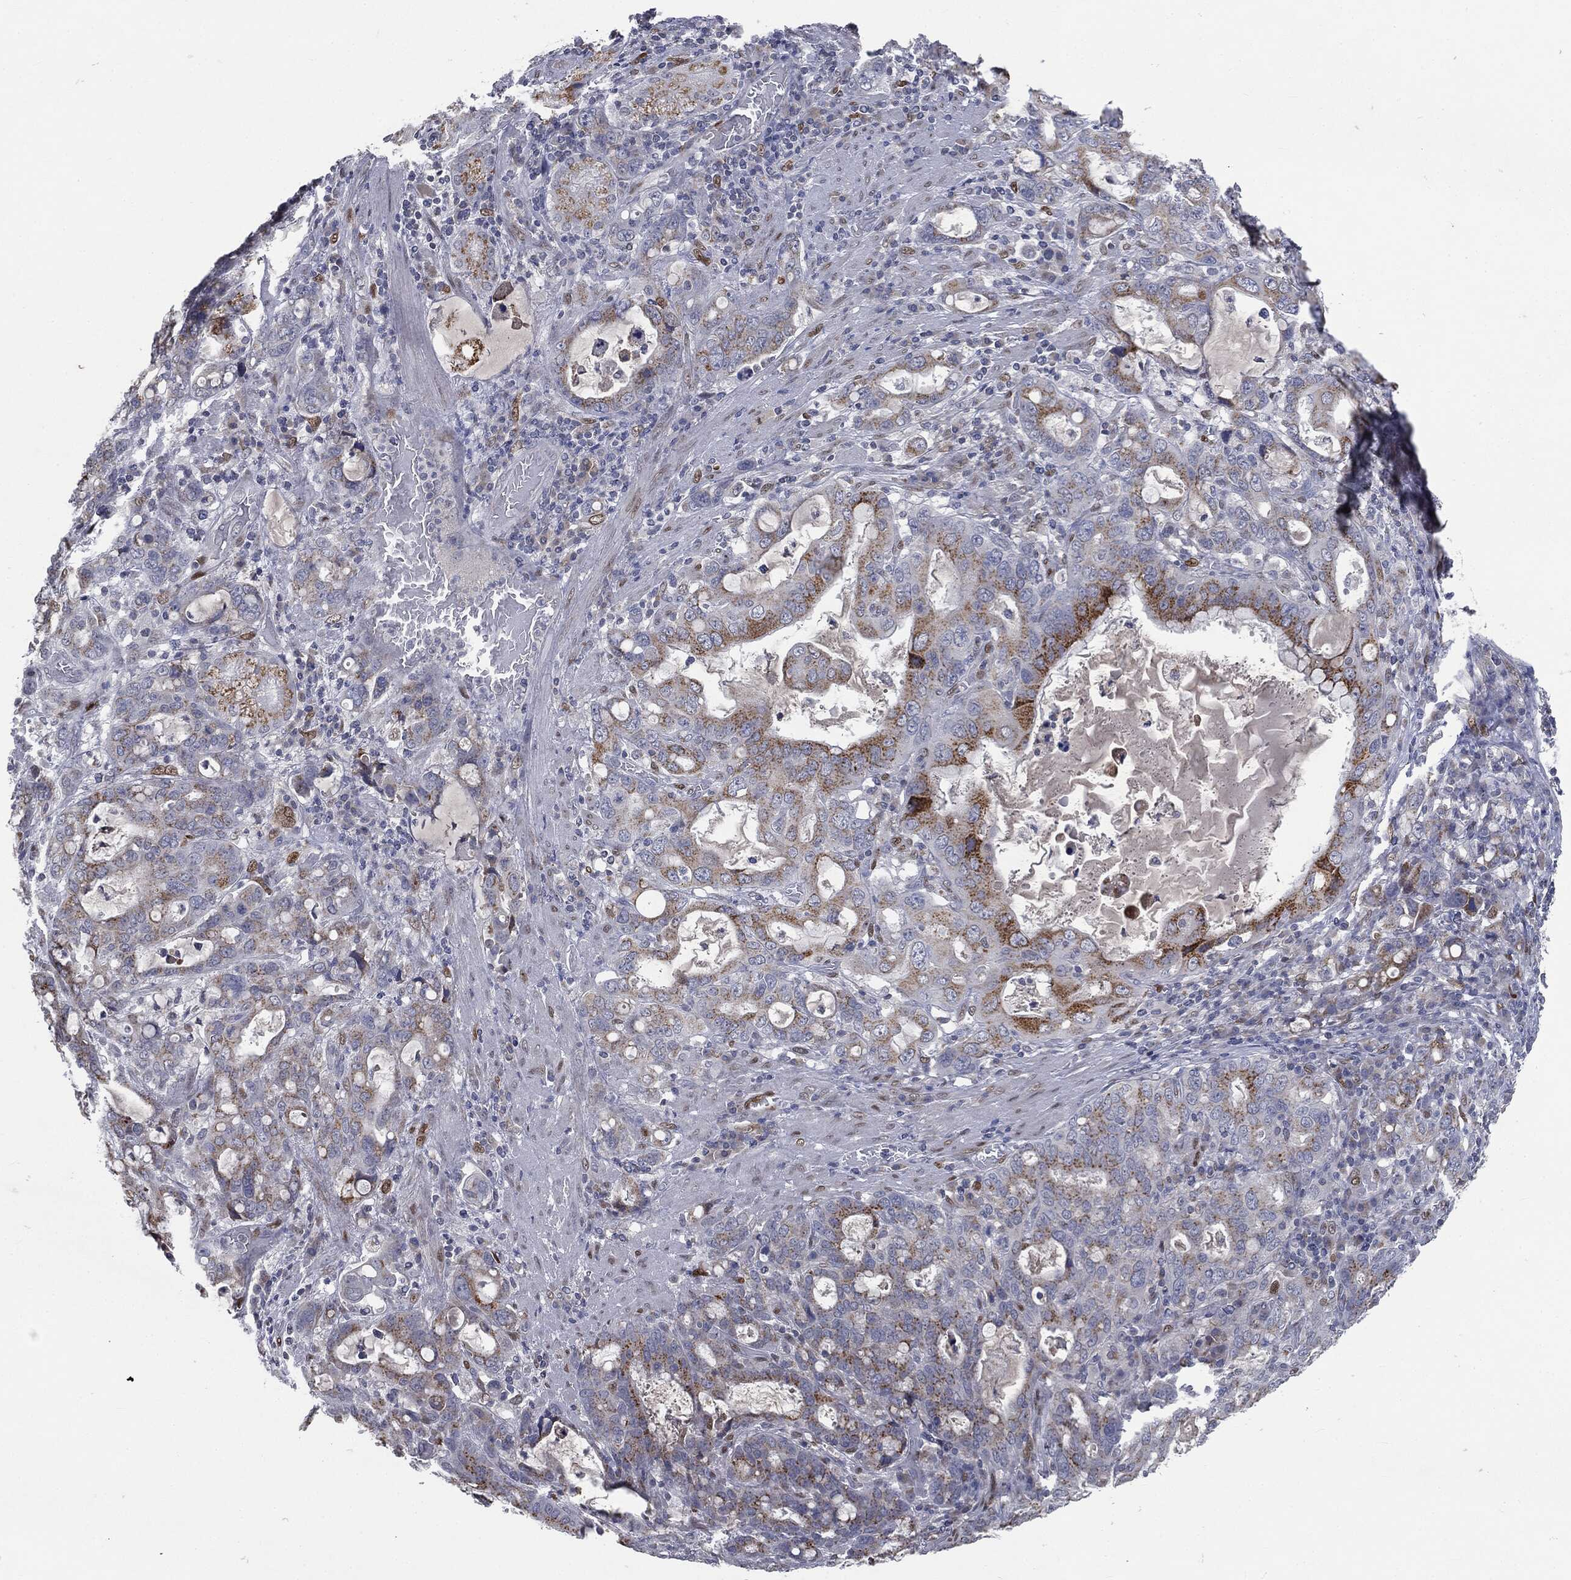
{"staining": {"intensity": "moderate", "quantity": "25%-75%", "location": "cytoplasmic/membranous"}, "tissue": "stomach cancer", "cell_type": "Tumor cells", "image_type": "cancer", "snomed": [{"axis": "morphology", "description": "Adenocarcinoma, NOS"}, {"axis": "topography", "description": "Stomach, upper"}, {"axis": "topography", "description": "Stomach"}], "caption": "A high-resolution photomicrograph shows immunohistochemistry (IHC) staining of adenocarcinoma (stomach), which displays moderate cytoplasmic/membranous staining in about 25%-75% of tumor cells.", "gene": "CASD1", "patient": {"sex": "male", "age": 62}}